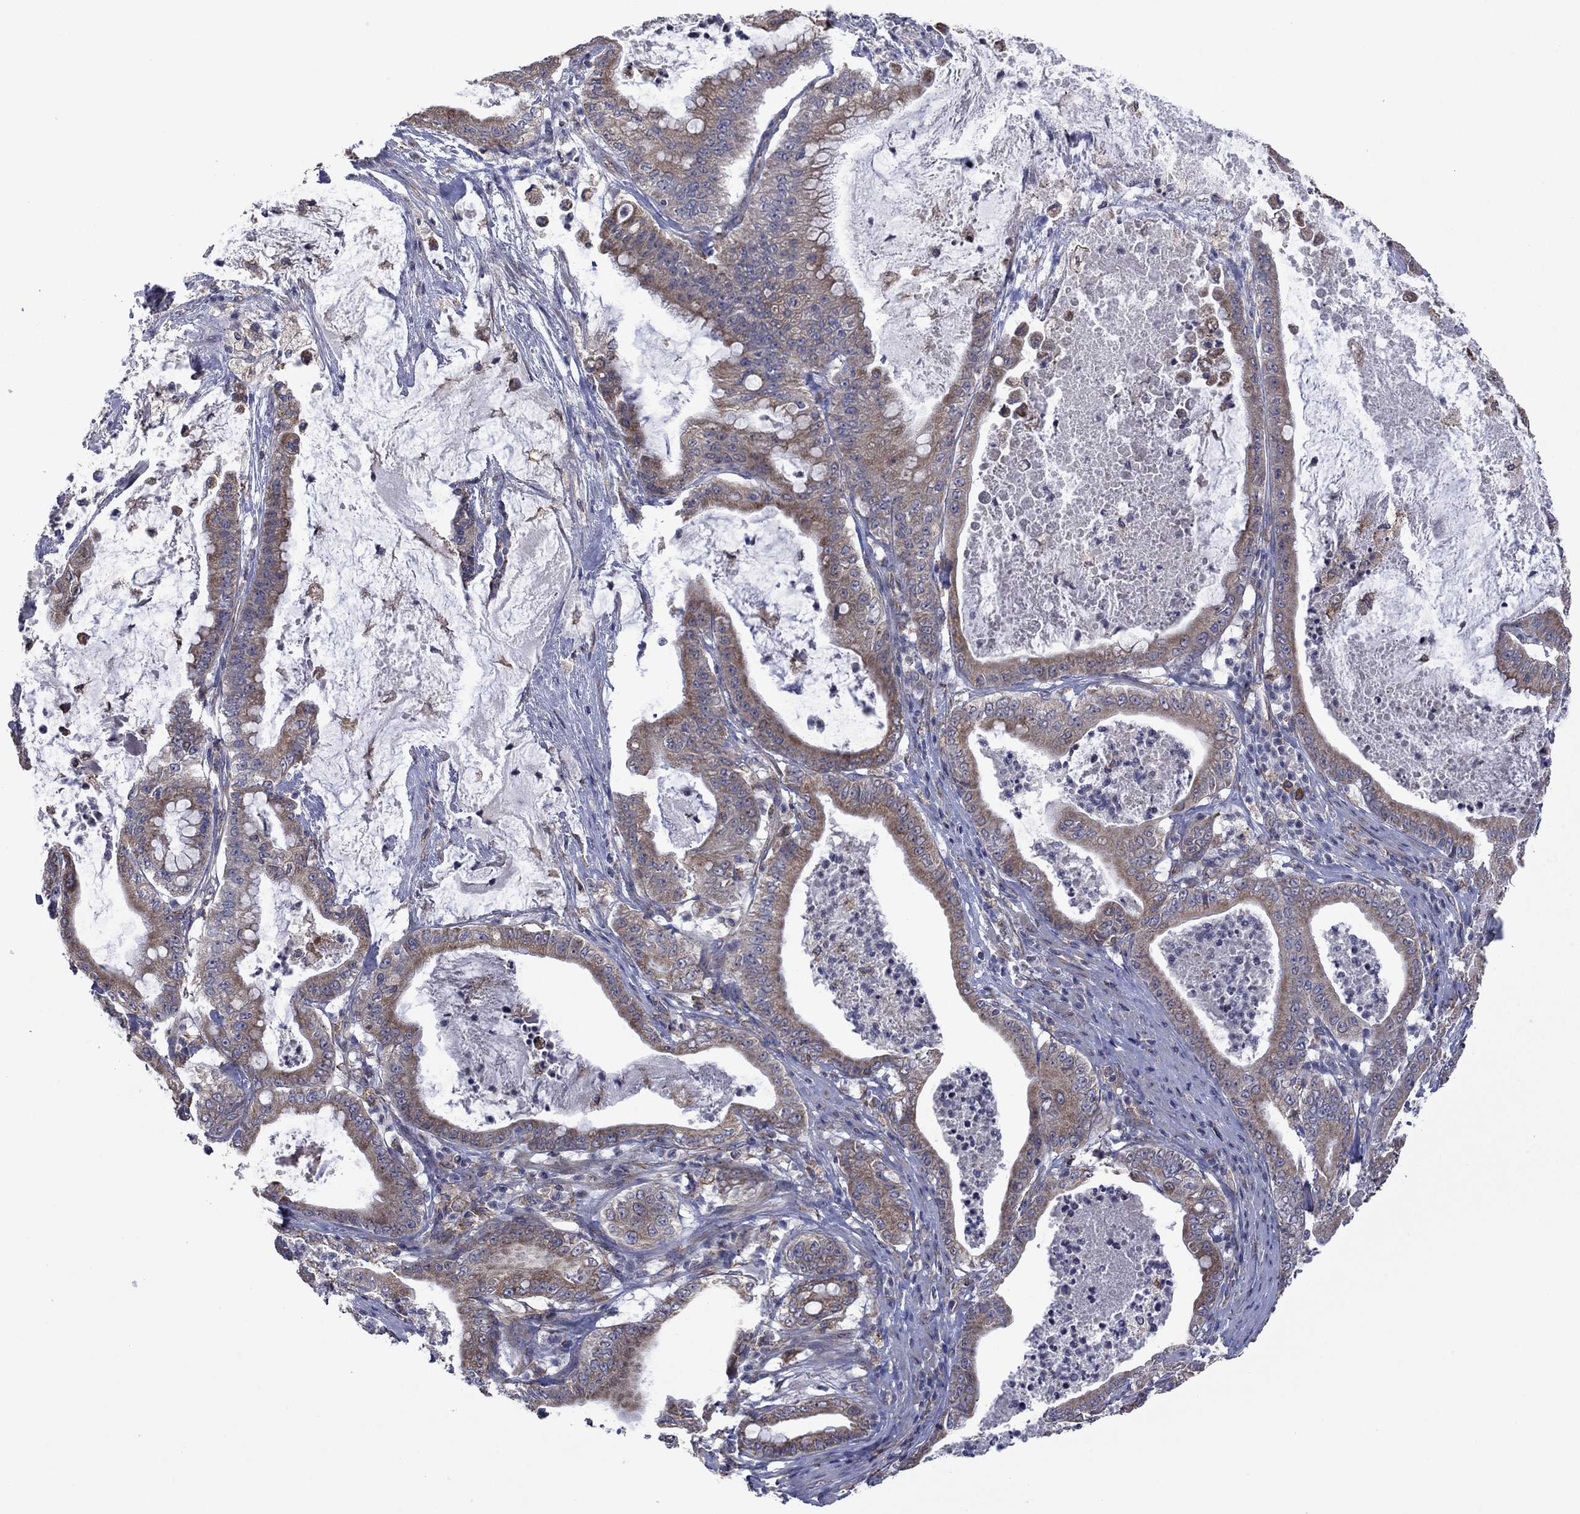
{"staining": {"intensity": "moderate", "quantity": ">75%", "location": "cytoplasmic/membranous"}, "tissue": "pancreatic cancer", "cell_type": "Tumor cells", "image_type": "cancer", "snomed": [{"axis": "morphology", "description": "Adenocarcinoma, NOS"}, {"axis": "topography", "description": "Pancreas"}], "caption": "Immunohistochemical staining of human pancreatic adenocarcinoma shows moderate cytoplasmic/membranous protein staining in approximately >75% of tumor cells.", "gene": "FURIN", "patient": {"sex": "male", "age": 71}}